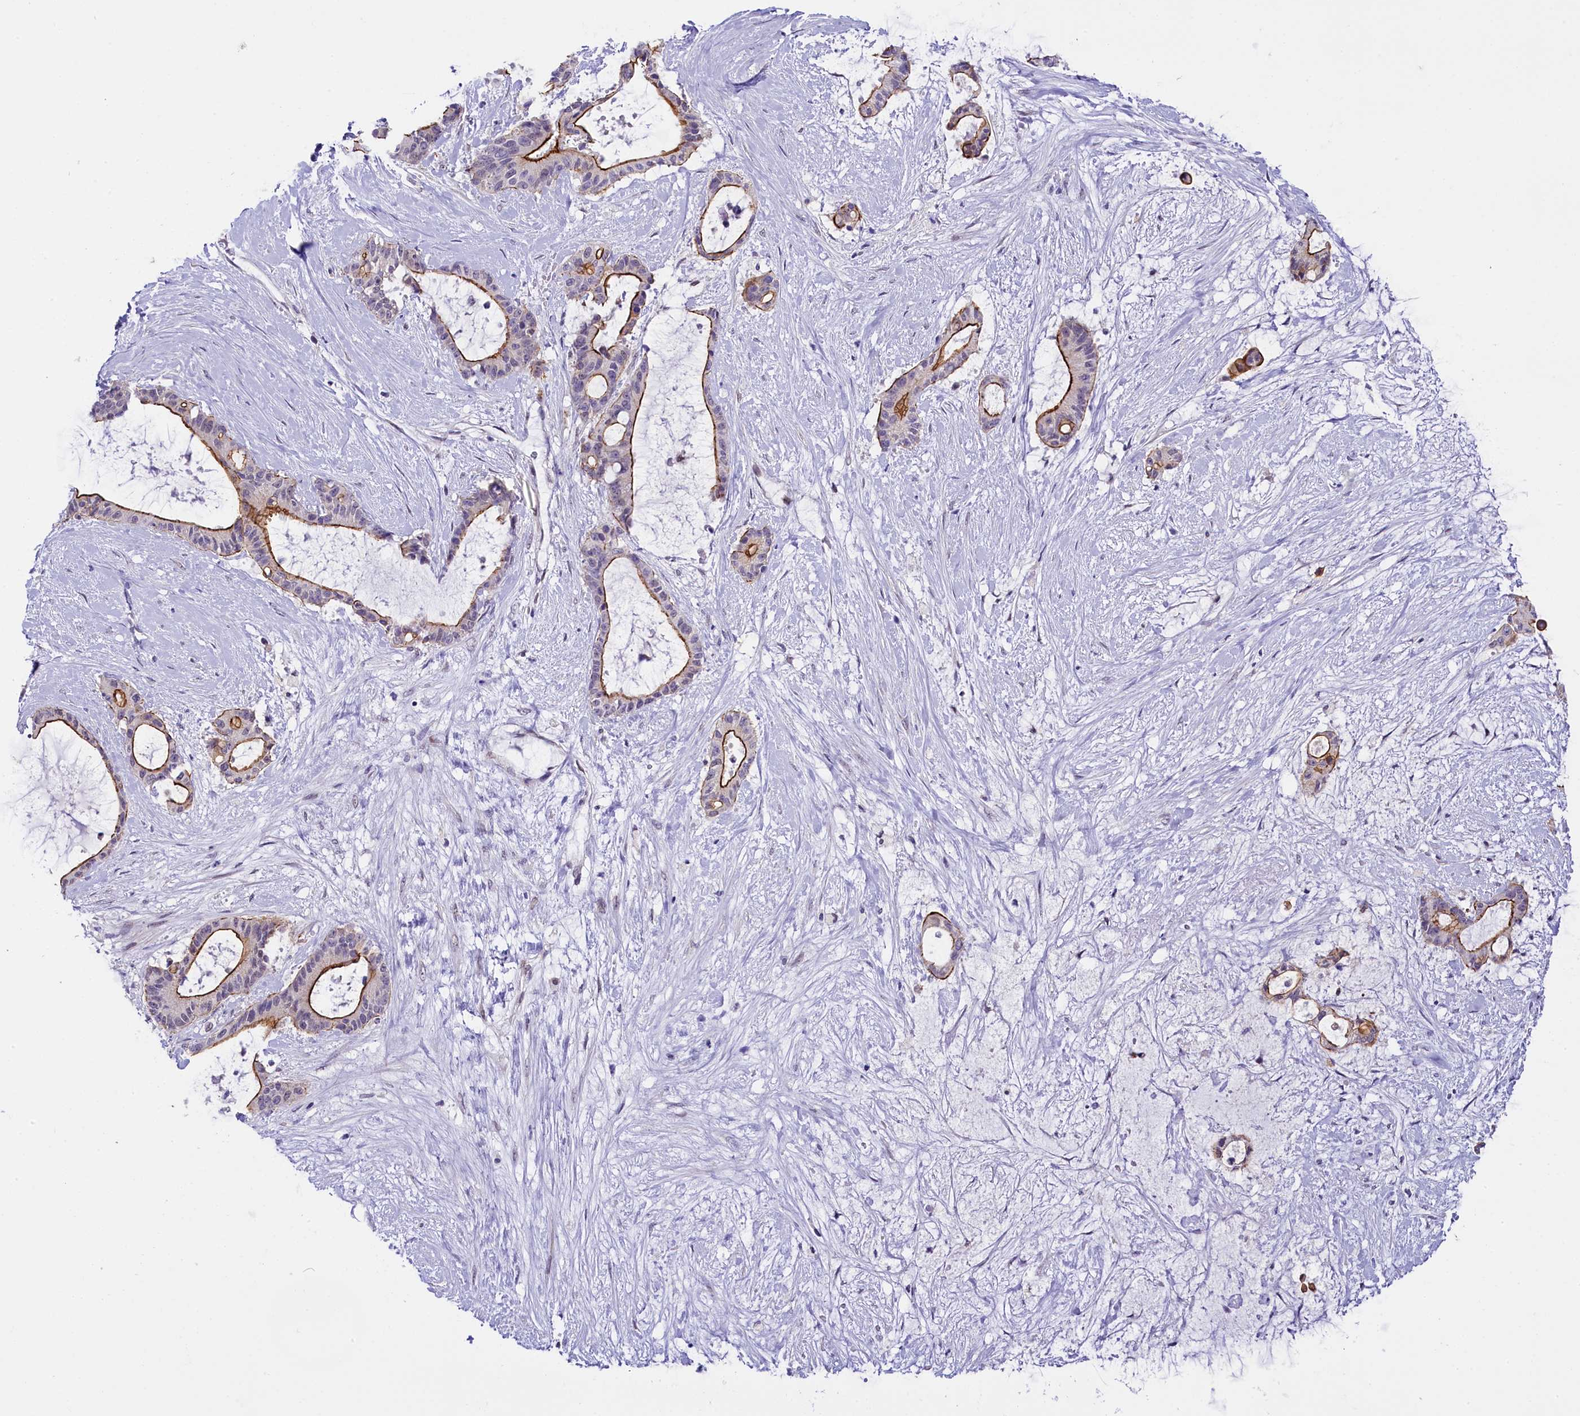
{"staining": {"intensity": "strong", "quantity": "25%-75%", "location": "cytoplasmic/membranous"}, "tissue": "liver cancer", "cell_type": "Tumor cells", "image_type": "cancer", "snomed": [{"axis": "morphology", "description": "Normal tissue, NOS"}, {"axis": "morphology", "description": "Cholangiocarcinoma"}, {"axis": "topography", "description": "Liver"}, {"axis": "topography", "description": "Peripheral nerve tissue"}], "caption": "Protein staining displays strong cytoplasmic/membranous staining in approximately 25%-75% of tumor cells in liver cholangiocarcinoma.", "gene": "OSGEP", "patient": {"sex": "female", "age": 73}}